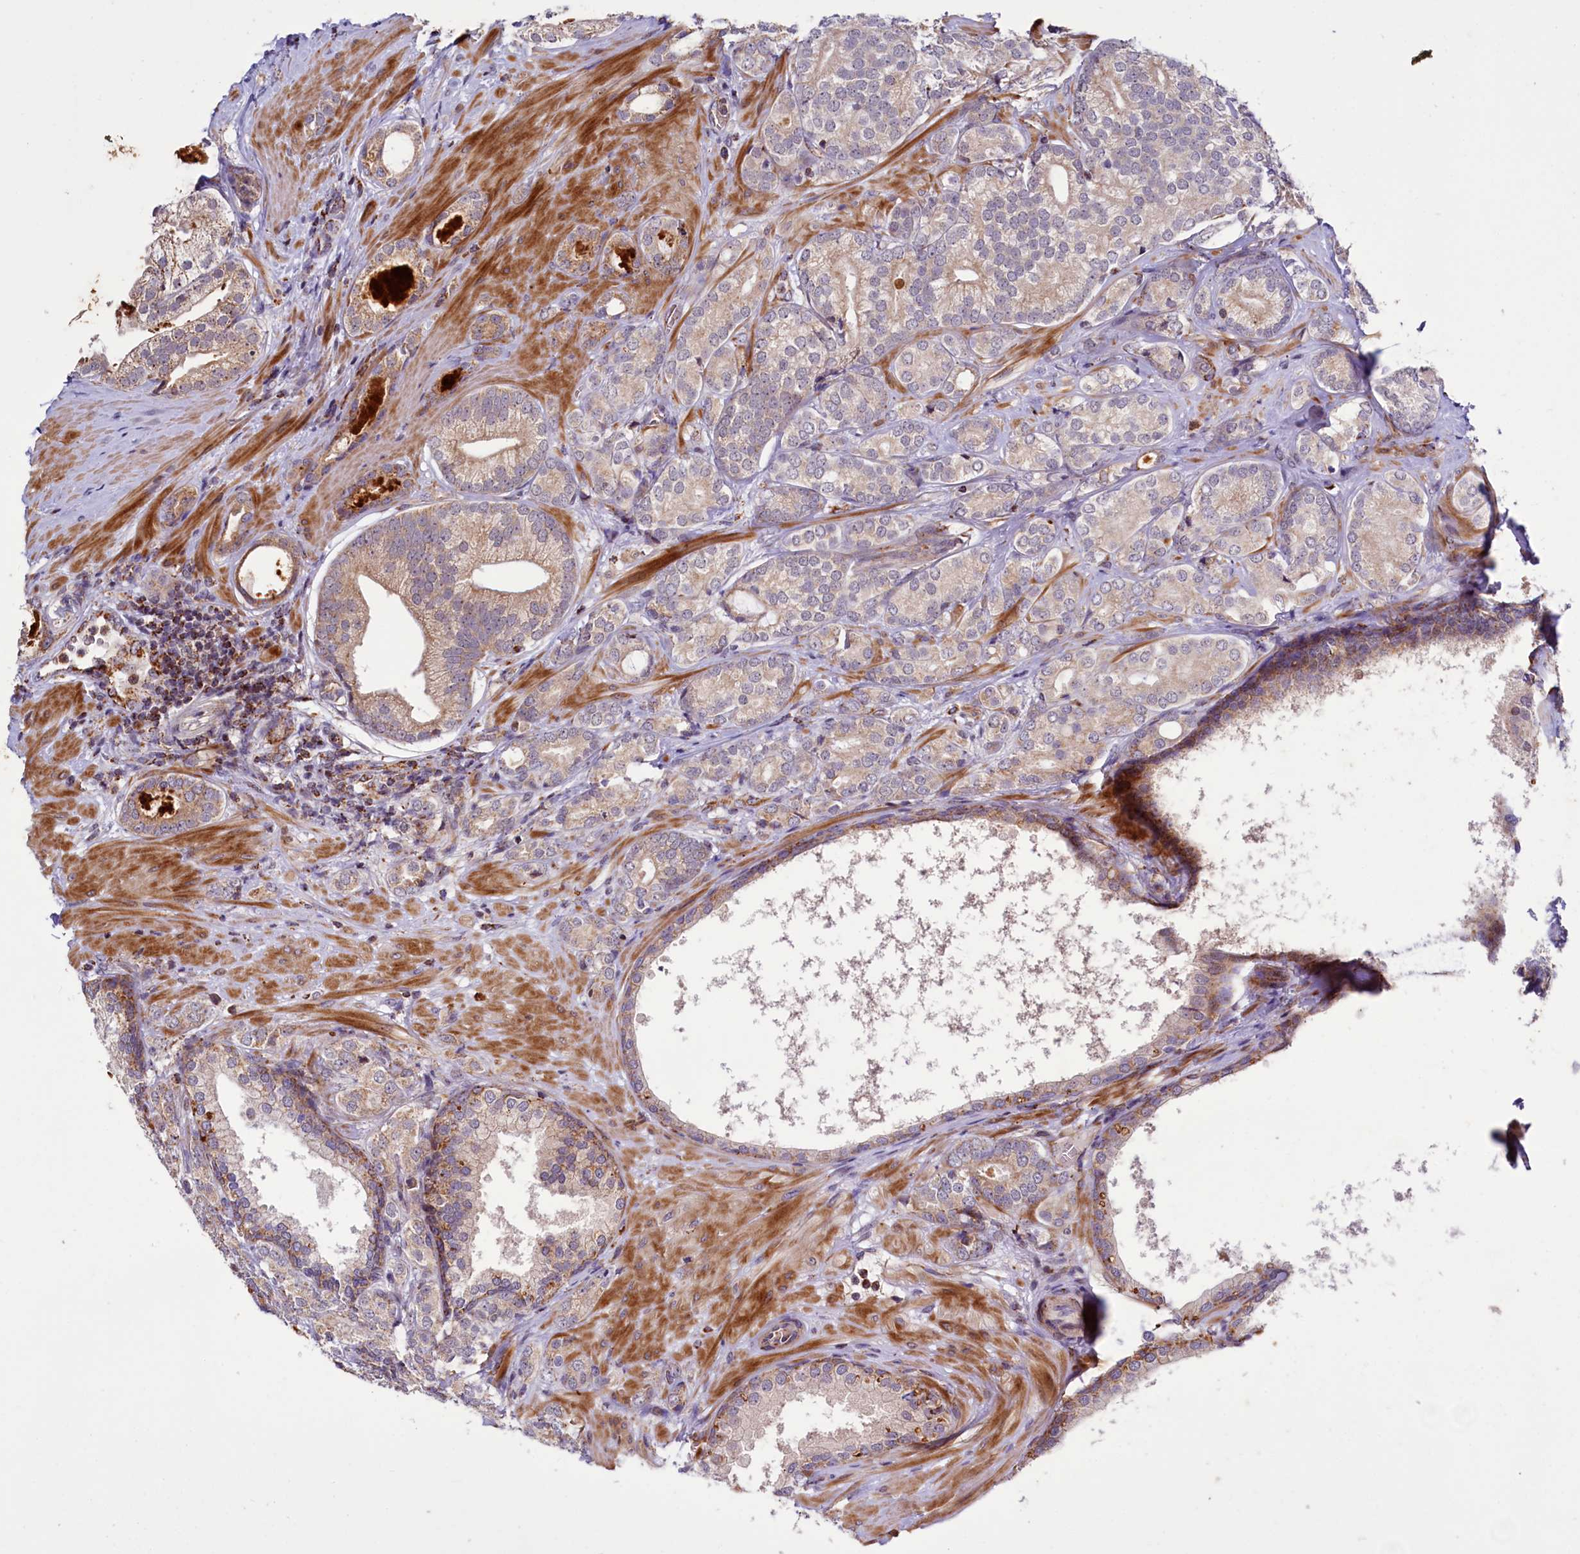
{"staining": {"intensity": "weak", "quantity": ">75%", "location": "cytoplasmic/membranous"}, "tissue": "prostate cancer", "cell_type": "Tumor cells", "image_type": "cancer", "snomed": [{"axis": "morphology", "description": "Adenocarcinoma, High grade"}, {"axis": "topography", "description": "Prostate"}], "caption": "Weak cytoplasmic/membranous positivity is seen in approximately >75% of tumor cells in prostate adenocarcinoma (high-grade).", "gene": "DYNC2H1", "patient": {"sex": "male", "age": 60}}